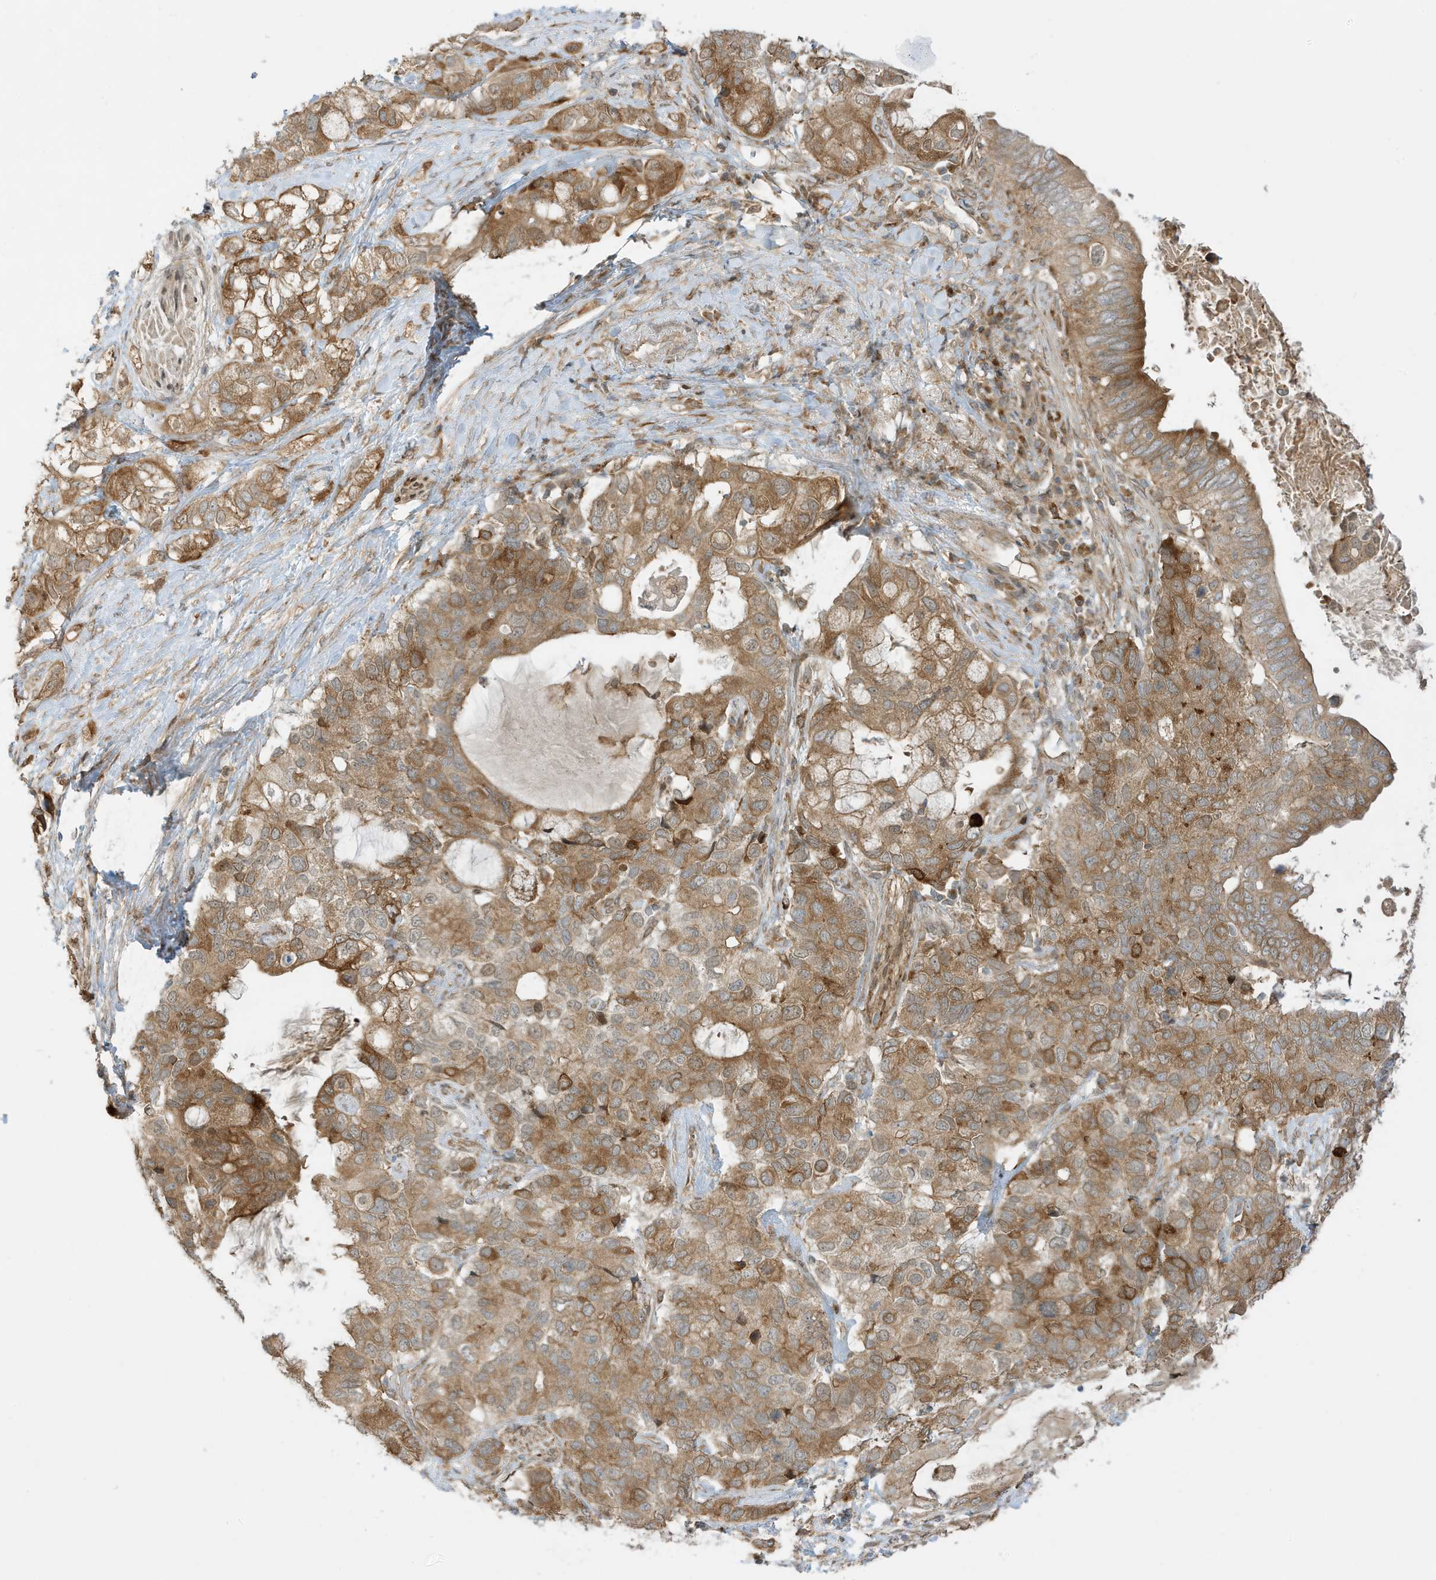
{"staining": {"intensity": "moderate", "quantity": ">75%", "location": "cytoplasmic/membranous"}, "tissue": "pancreatic cancer", "cell_type": "Tumor cells", "image_type": "cancer", "snomed": [{"axis": "morphology", "description": "Adenocarcinoma, NOS"}, {"axis": "topography", "description": "Pancreas"}], "caption": "Immunohistochemical staining of human pancreatic adenocarcinoma demonstrates moderate cytoplasmic/membranous protein staining in about >75% of tumor cells.", "gene": "SCARF2", "patient": {"sex": "female", "age": 56}}